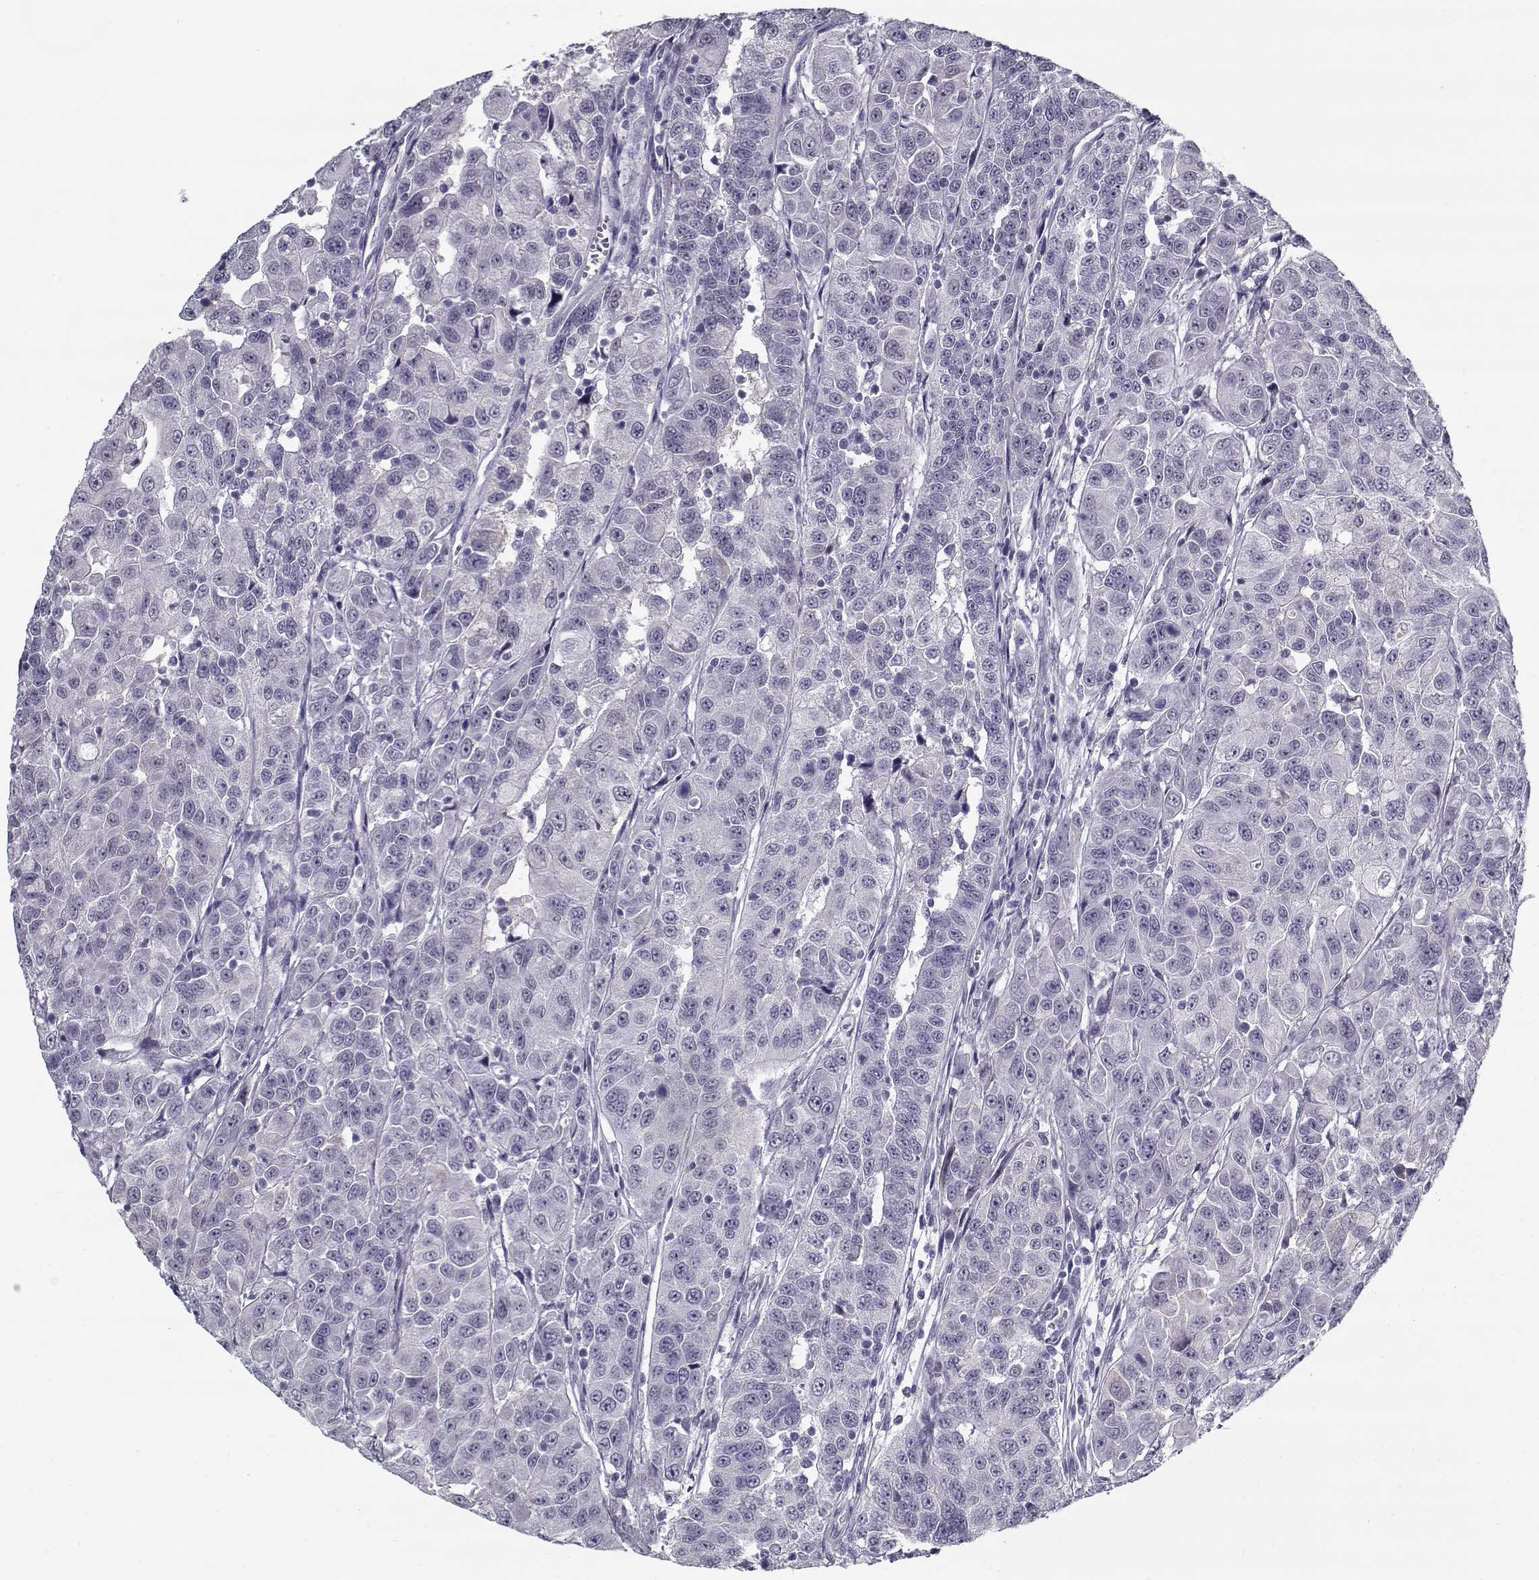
{"staining": {"intensity": "negative", "quantity": "none", "location": "none"}, "tissue": "urothelial cancer", "cell_type": "Tumor cells", "image_type": "cancer", "snomed": [{"axis": "morphology", "description": "Urothelial carcinoma, NOS"}, {"axis": "morphology", "description": "Urothelial carcinoma, High grade"}, {"axis": "topography", "description": "Urinary bladder"}], "caption": "This is a photomicrograph of immunohistochemistry staining of transitional cell carcinoma, which shows no expression in tumor cells.", "gene": "RNF32", "patient": {"sex": "female", "age": 73}}